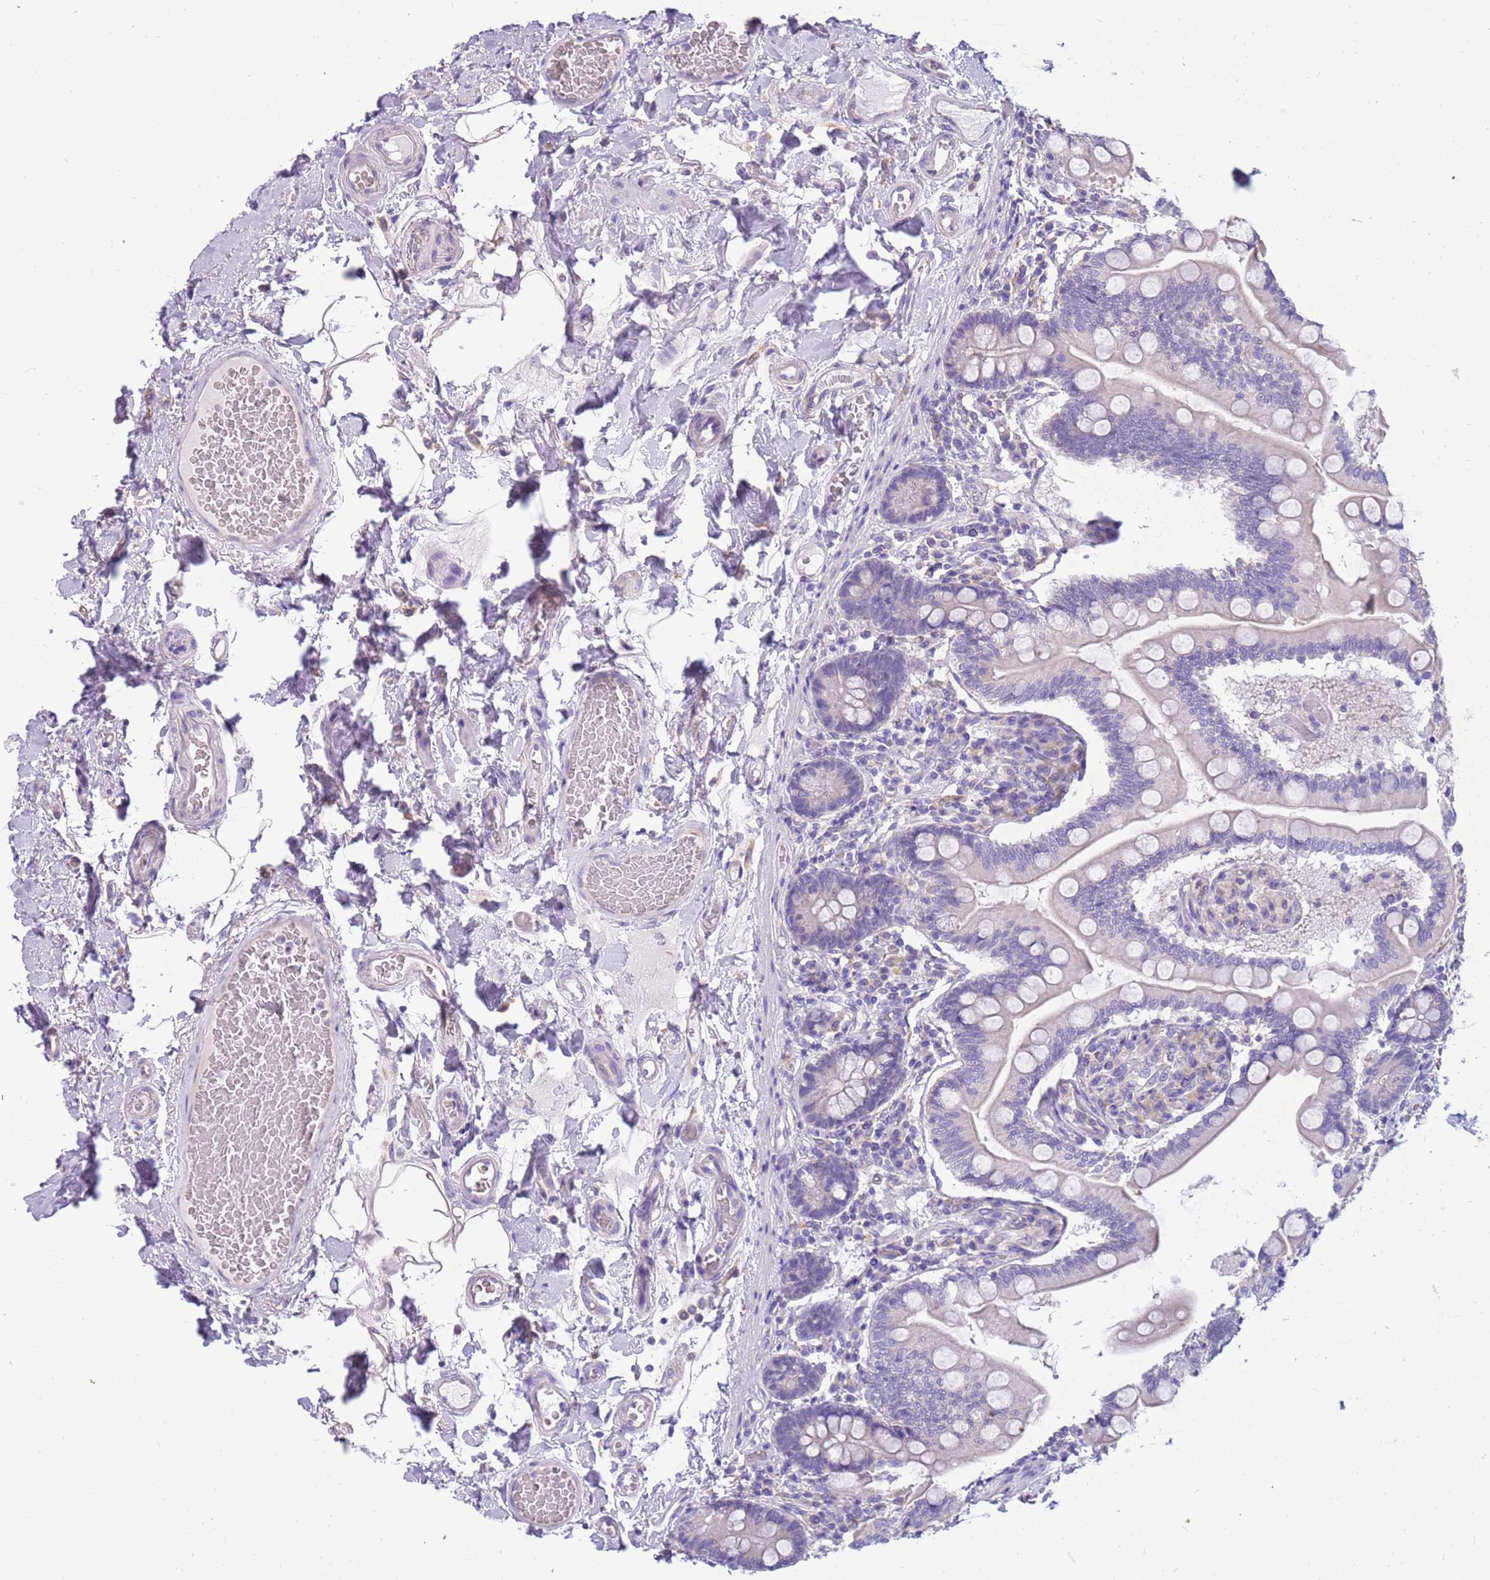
{"staining": {"intensity": "negative", "quantity": "none", "location": "none"}, "tissue": "small intestine", "cell_type": "Glandular cells", "image_type": "normal", "snomed": [{"axis": "morphology", "description": "Normal tissue, NOS"}, {"axis": "topography", "description": "Small intestine"}], "caption": "Histopathology image shows no significant protein positivity in glandular cells of benign small intestine. Brightfield microscopy of immunohistochemistry stained with DAB (3,3'-diaminobenzidine) (brown) and hematoxylin (blue), captured at high magnification.", "gene": "RHCG", "patient": {"sex": "female", "age": 64}}